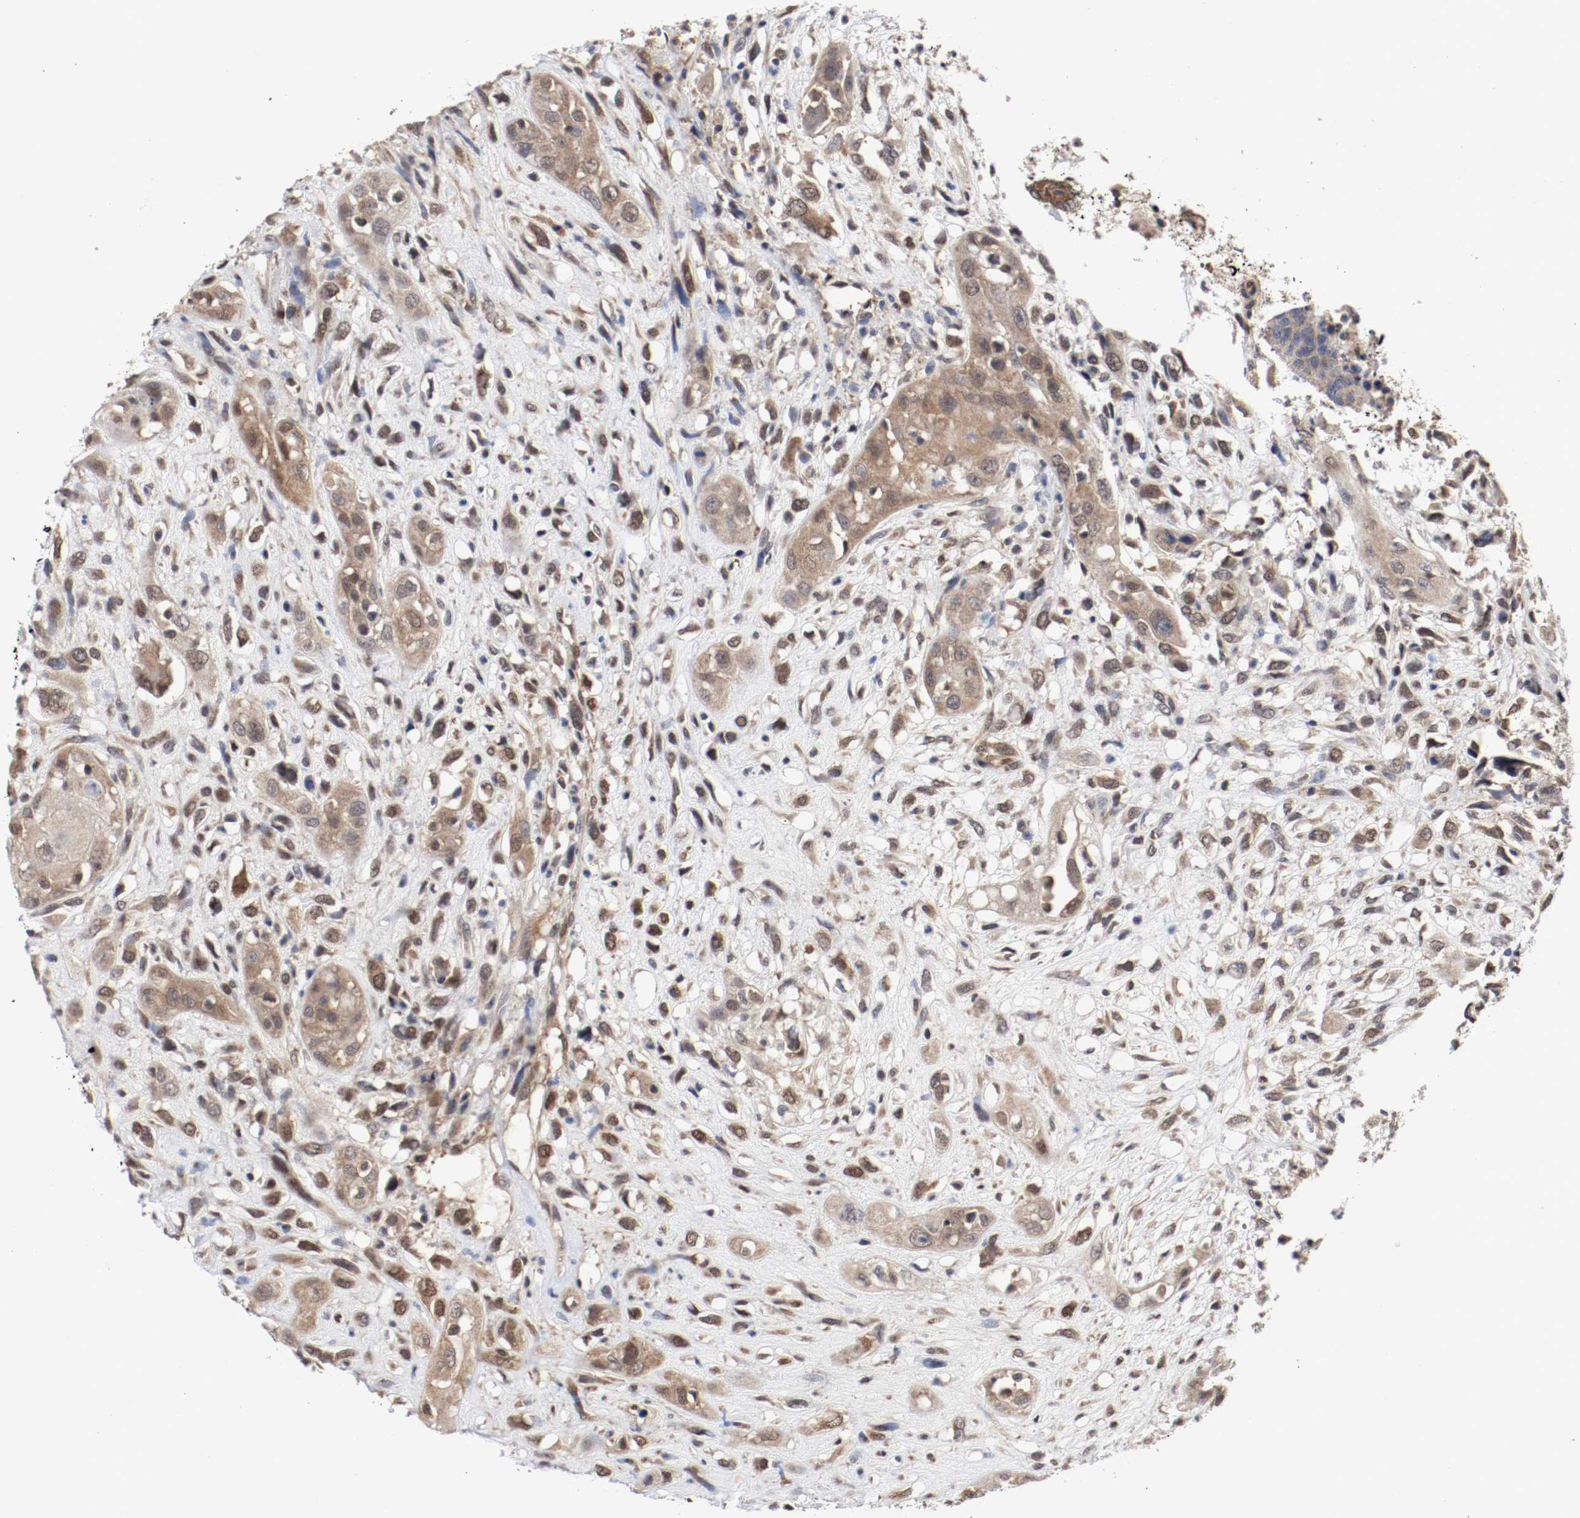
{"staining": {"intensity": "moderate", "quantity": ">75%", "location": "cytoplasmic/membranous,nuclear"}, "tissue": "head and neck cancer", "cell_type": "Tumor cells", "image_type": "cancer", "snomed": [{"axis": "morphology", "description": "Necrosis, NOS"}, {"axis": "morphology", "description": "Neoplasm, malignant, NOS"}, {"axis": "topography", "description": "Salivary gland"}, {"axis": "topography", "description": "Head-Neck"}], "caption": "The histopathology image shows immunohistochemical staining of head and neck cancer (neoplasm (malignant)). There is moderate cytoplasmic/membranous and nuclear staining is seen in approximately >75% of tumor cells.", "gene": "AFG3L2", "patient": {"sex": "male", "age": 43}}